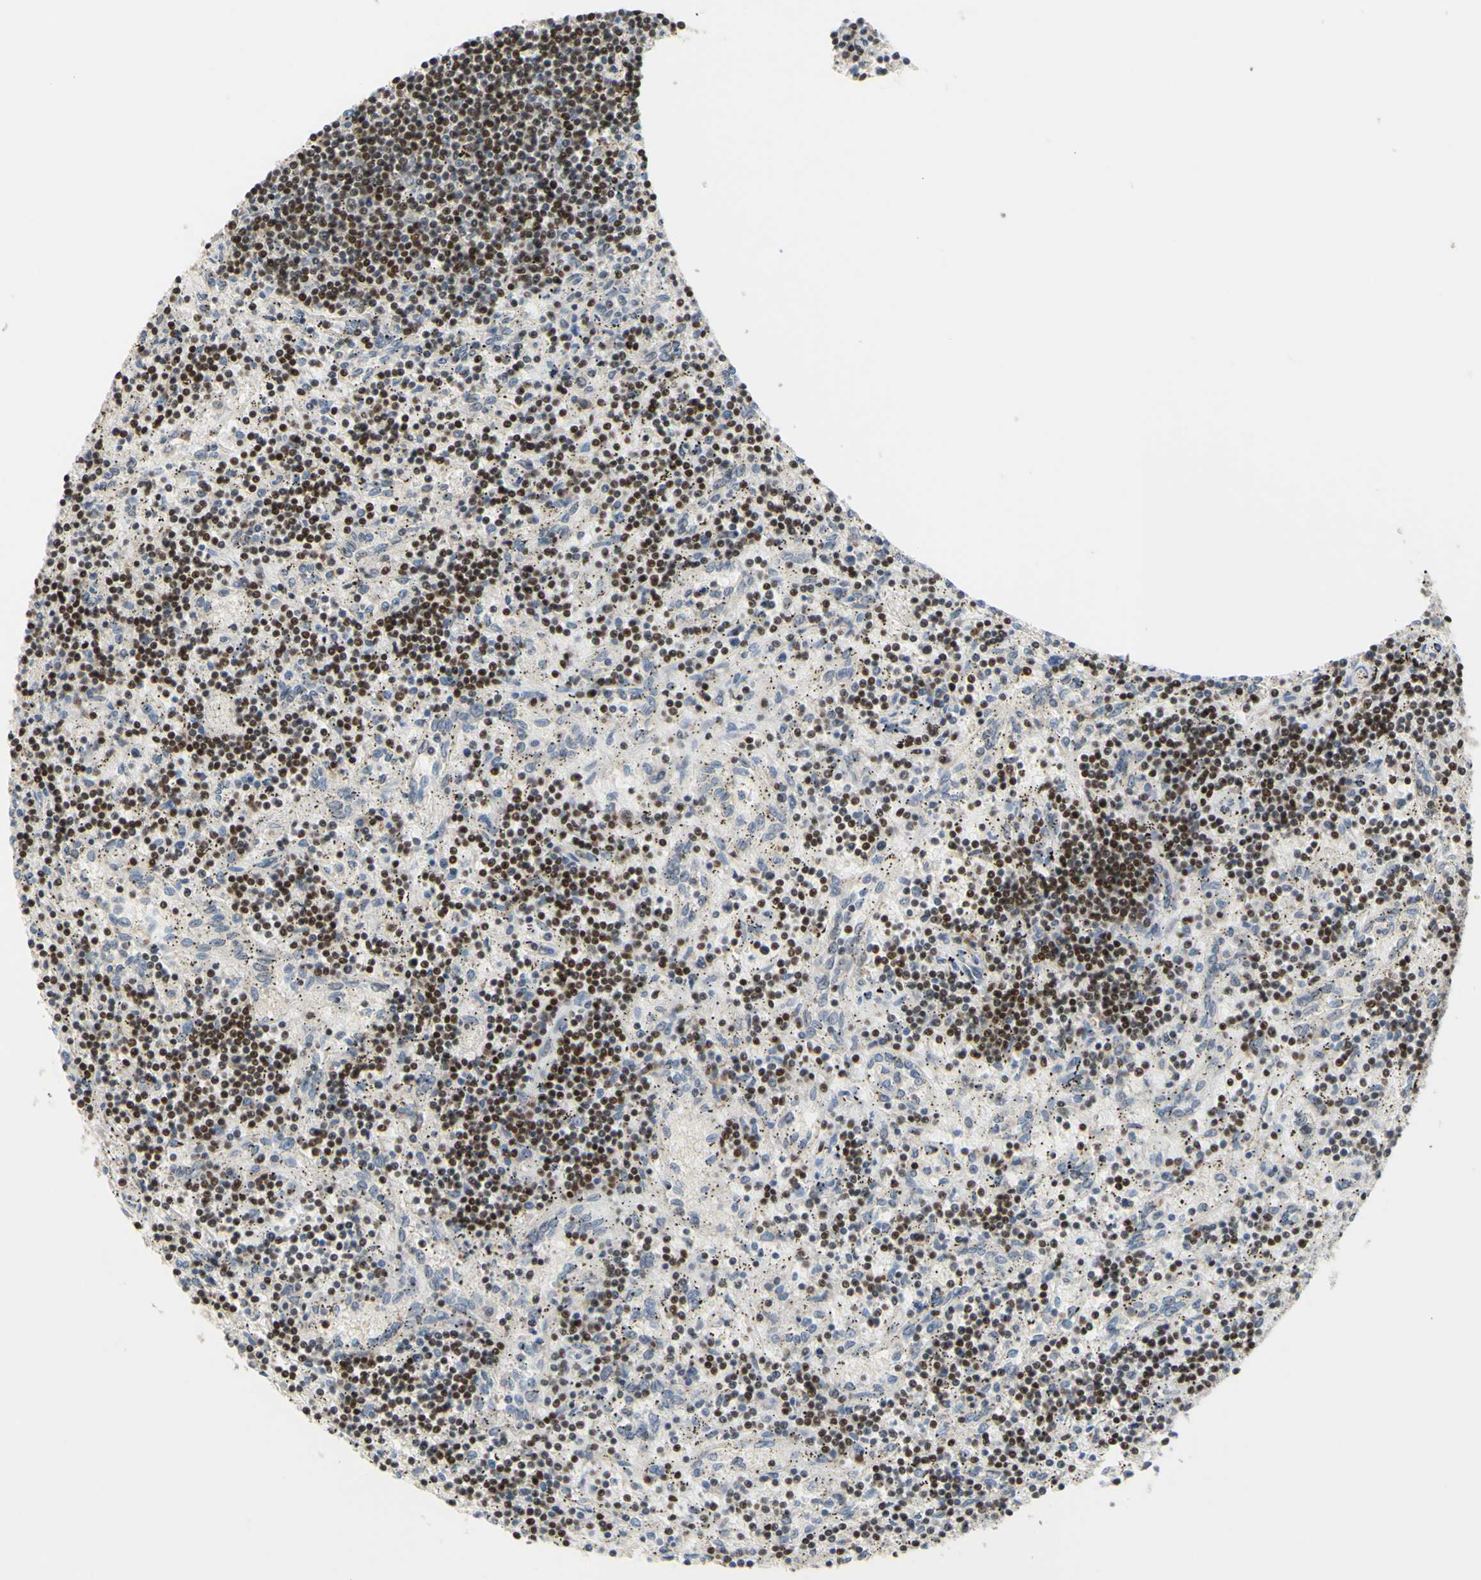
{"staining": {"intensity": "weak", "quantity": "25%-75%", "location": "nuclear"}, "tissue": "lymphoma", "cell_type": "Tumor cells", "image_type": "cancer", "snomed": [{"axis": "morphology", "description": "Malignant lymphoma, non-Hodgkin's type, Low grade"}, {"axis": "topography", "description": "Spleen"}], "caption": "This histopathology image demonstrates immunohistochemistry (IHC) staining of human lymphoma, with low weak nuclear expression in approximately 25%-75% of tumor cells.", "gene": "SP4", "patient": {"sex": "male", "age": 76}}